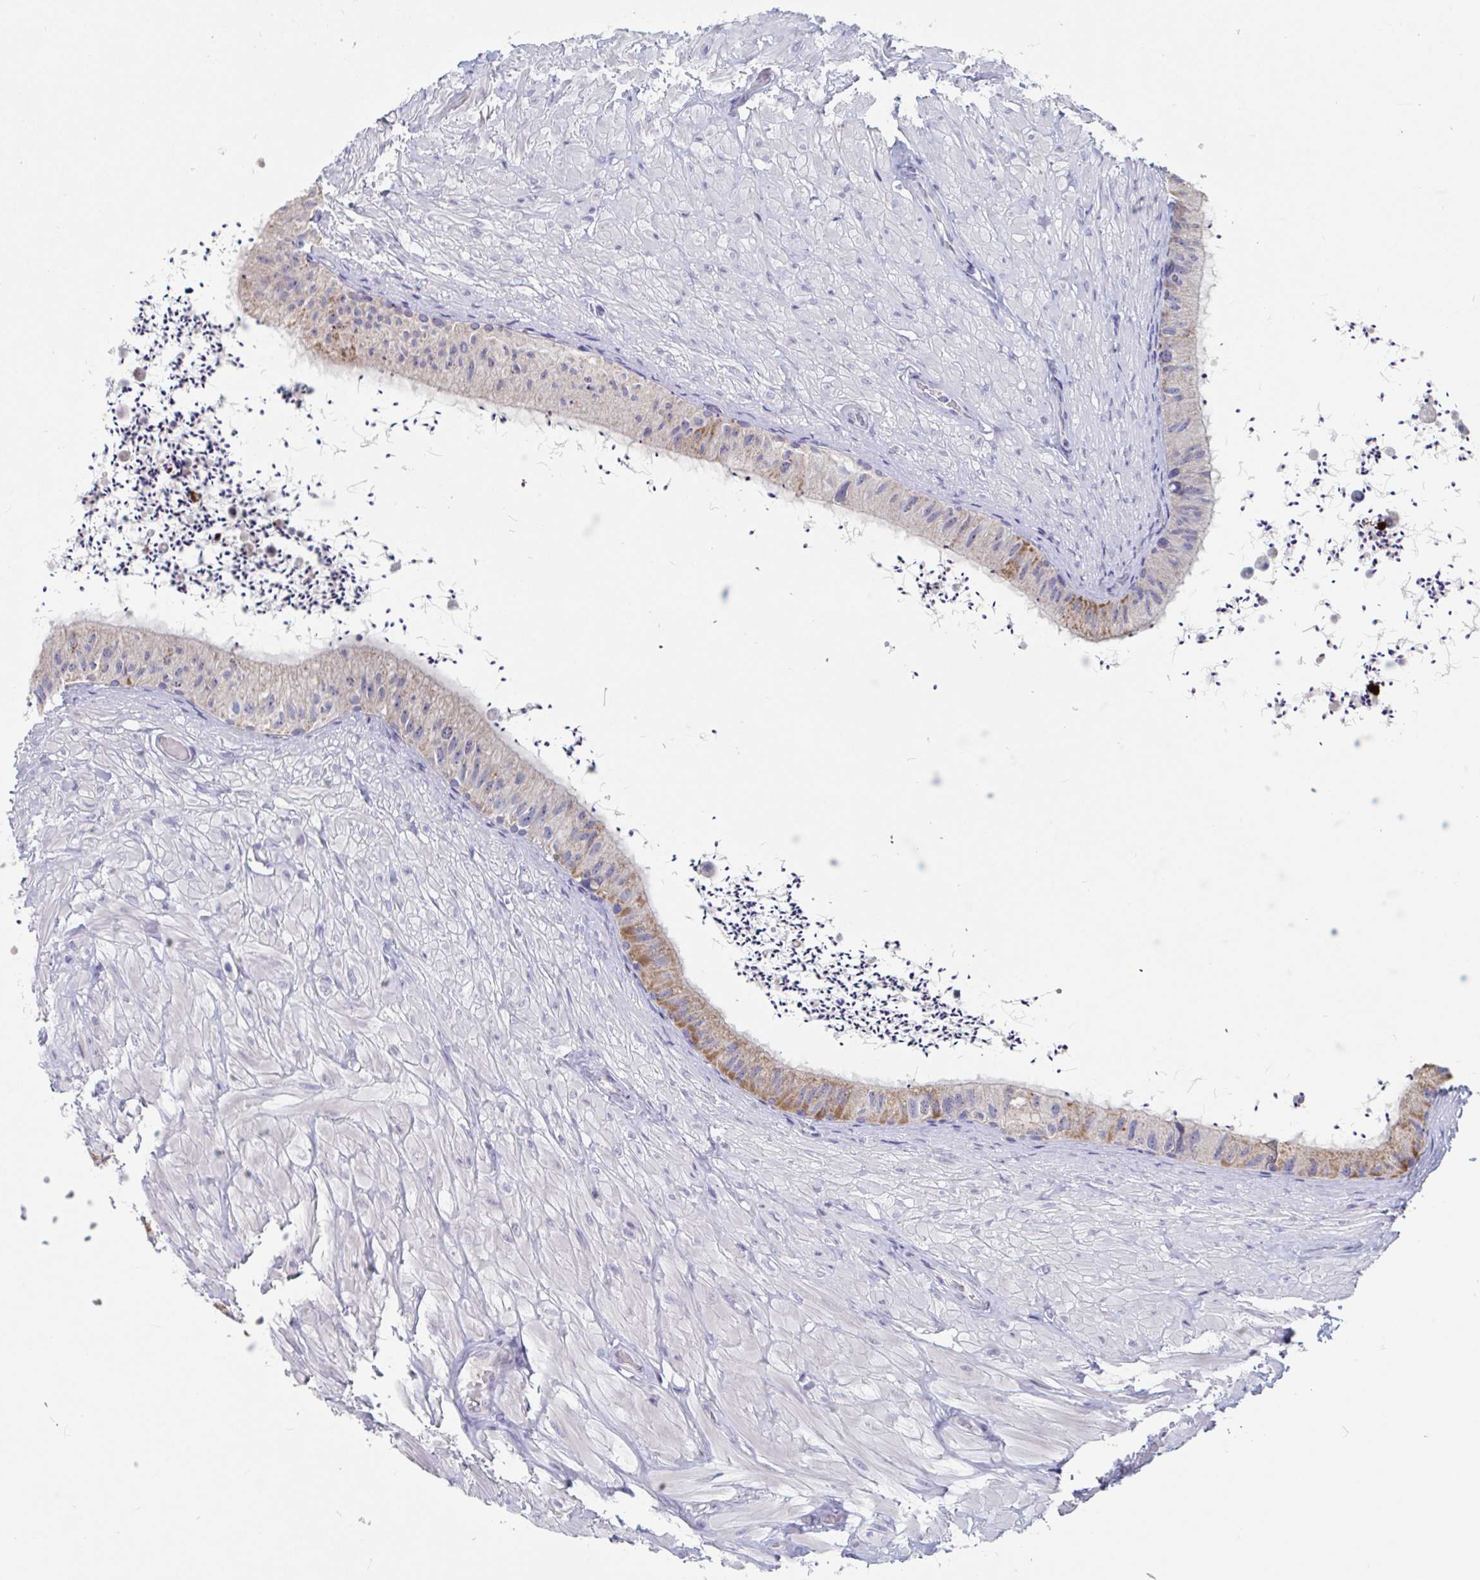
{"staining": {"intensity": "moderate", "quantity": "<25%", "location": "cytoplasmic/membranous"}, "tissue": "epididymis", "cell_type": "Glandular cells", "image_type": "normal", "snomed": [{"axis": "morphology", "description": "Normal tissue, NOS"}, {"axis": "topography", "description": "Epididymis"}, {"axis": "topography", "description": "Peripheral nerve tissue"}], "caption": "This micrograph reveals immunohistochemistry (IHC) staining of unremarkable human epididymis, with low moderate cytoplasmic/membranous staining in approximately <25% of glandular cells.", "gene": "UNKL", "patient": {"sex": "male", "age": 32}}